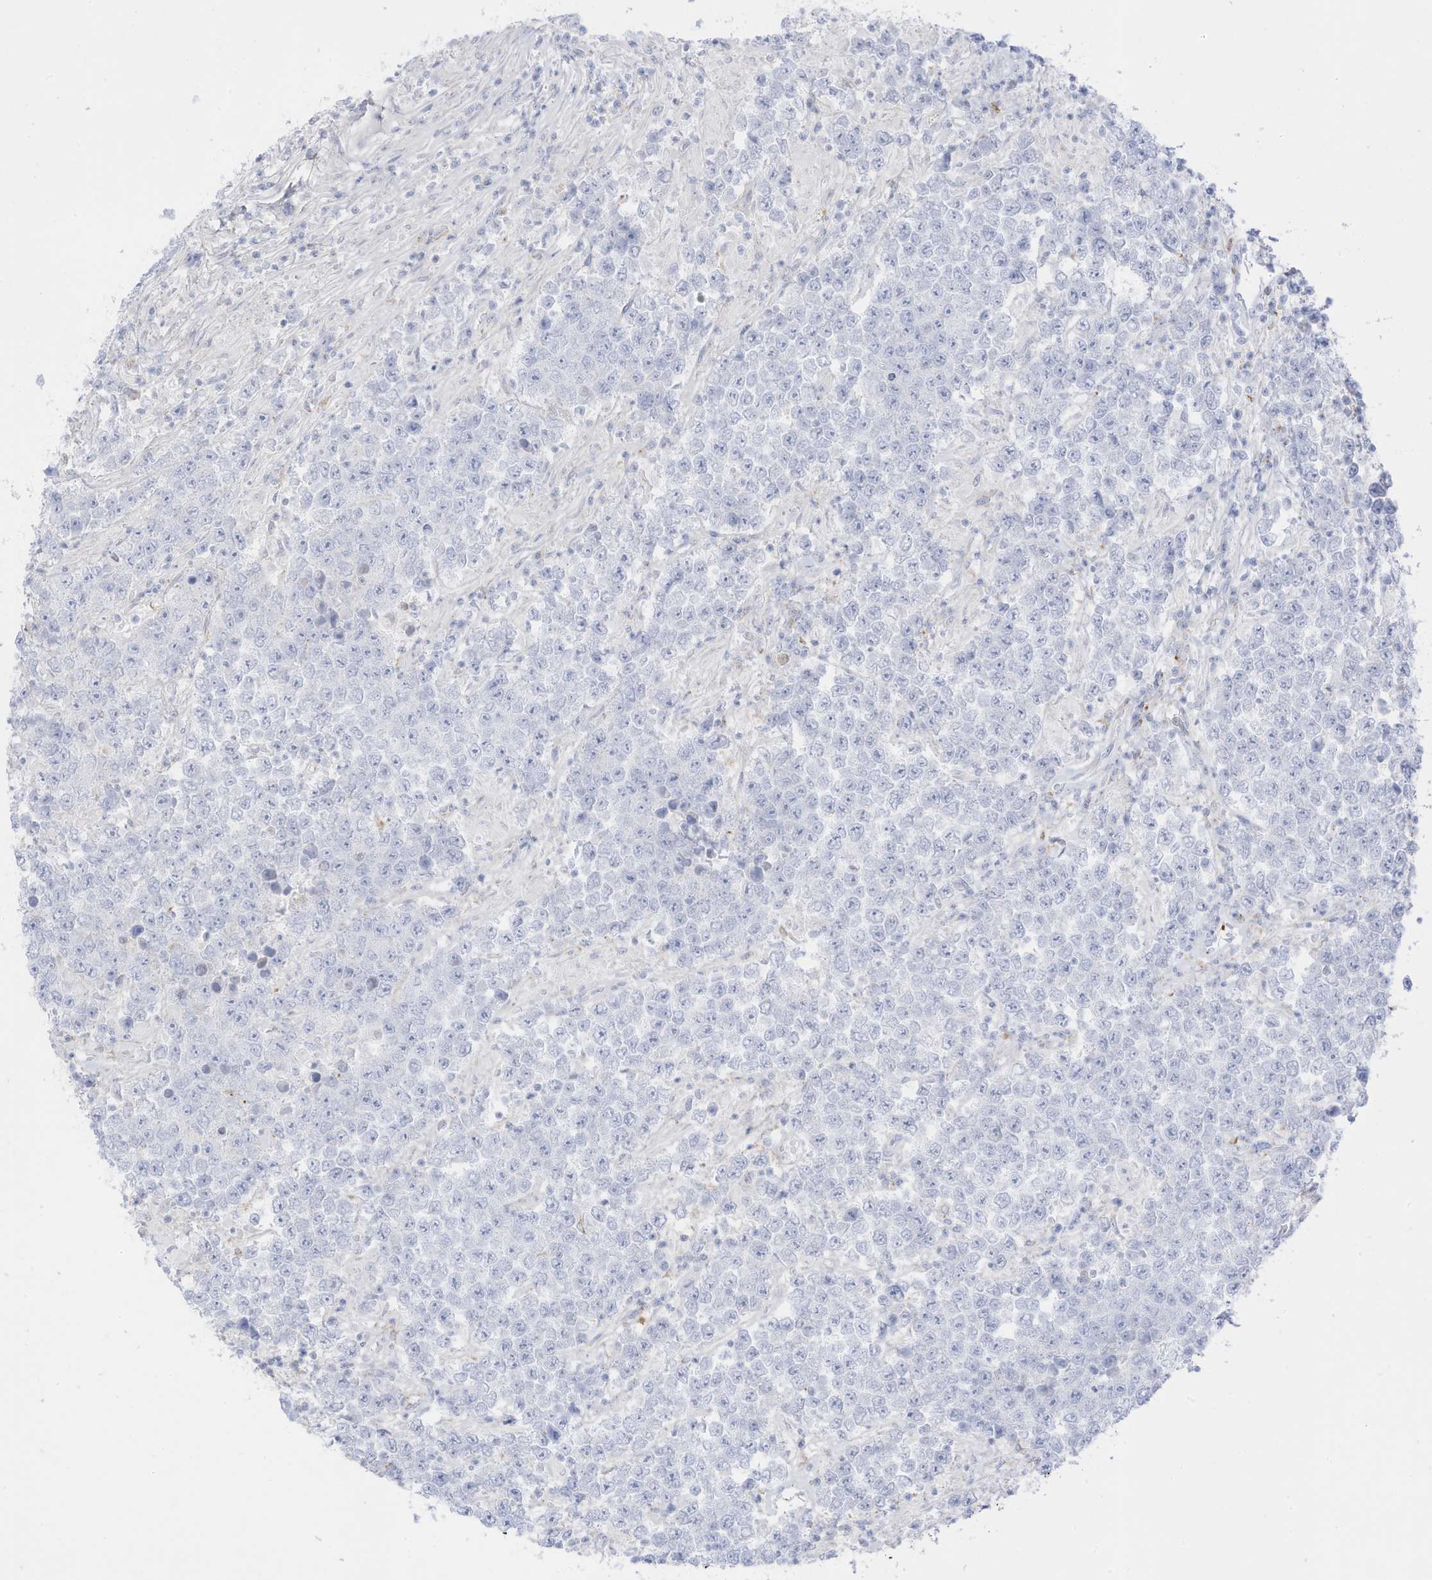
{"staining": {"intensity": "negative", "quantity": "none", "location": "none"}, "tissue": "testis cancer", "cell_type": "Tumor cells", "image_type": "cancer", "snomed": [{"axis": "morphology", "description": "Normal tissue, NOS"}, {"axis": "morphology", "description": "Urothelial carcinoma, High grade"}, {"axis": "morphology", "description": "Seminoma, NOS"}, {"axis": "morphology", "description": "Carcinoma, Embryonal, NOS"}, {"axis": "topography", "description": "Urinary bladder"}, {"axis": "topography", "description": "Testis"}], "caption": "There is no significant expression in tumor cells of testis cancer (seminoma).", "gene": "HSD17B13", "patient": {"sex": "male", "age": 41}}